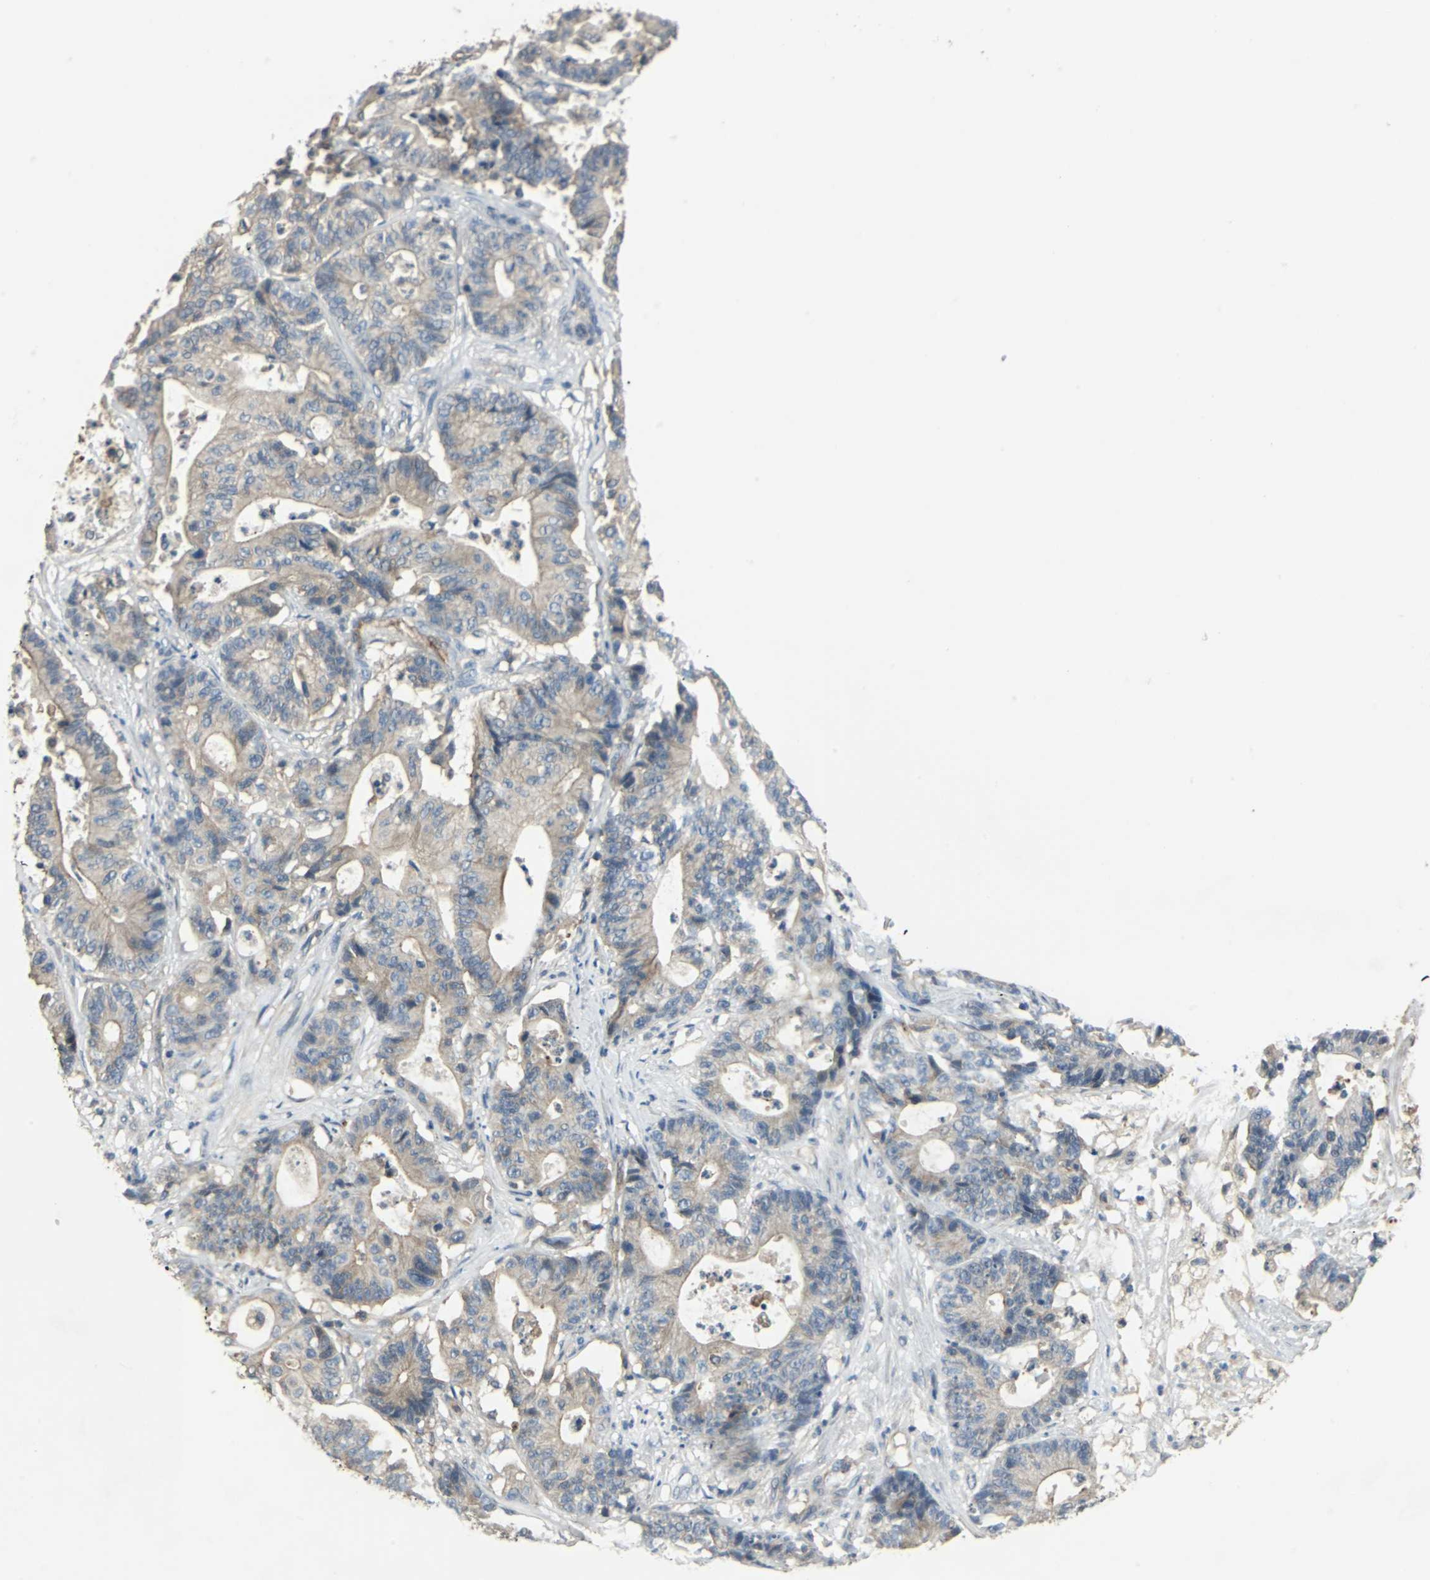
{"staining": {"intensity": "weak", "quantity": "25%-75%", "location": "cytoplasmic/membranous"}, "tissue": "colorectal cancer", "cell_type": "Tumor cells", "image_type": "cancer", "snomed": [{"axis": "morphology", "description": "Adenocarcinoma, NOS"}, {"axis": "topography", "description": "Colon"}], "caption": "A histopathology image of human adenocarcinoma (colorectal) stained for a protein demonstrates weak cytoplasmic/membranous brown staining in tumor cells. (DAB (3,3'-diaminobenzidine) IHC with brightfield microscopy, high magnification).", "gene": "RAPGEF1", "patient": {"sex": "female", "age": 84}}